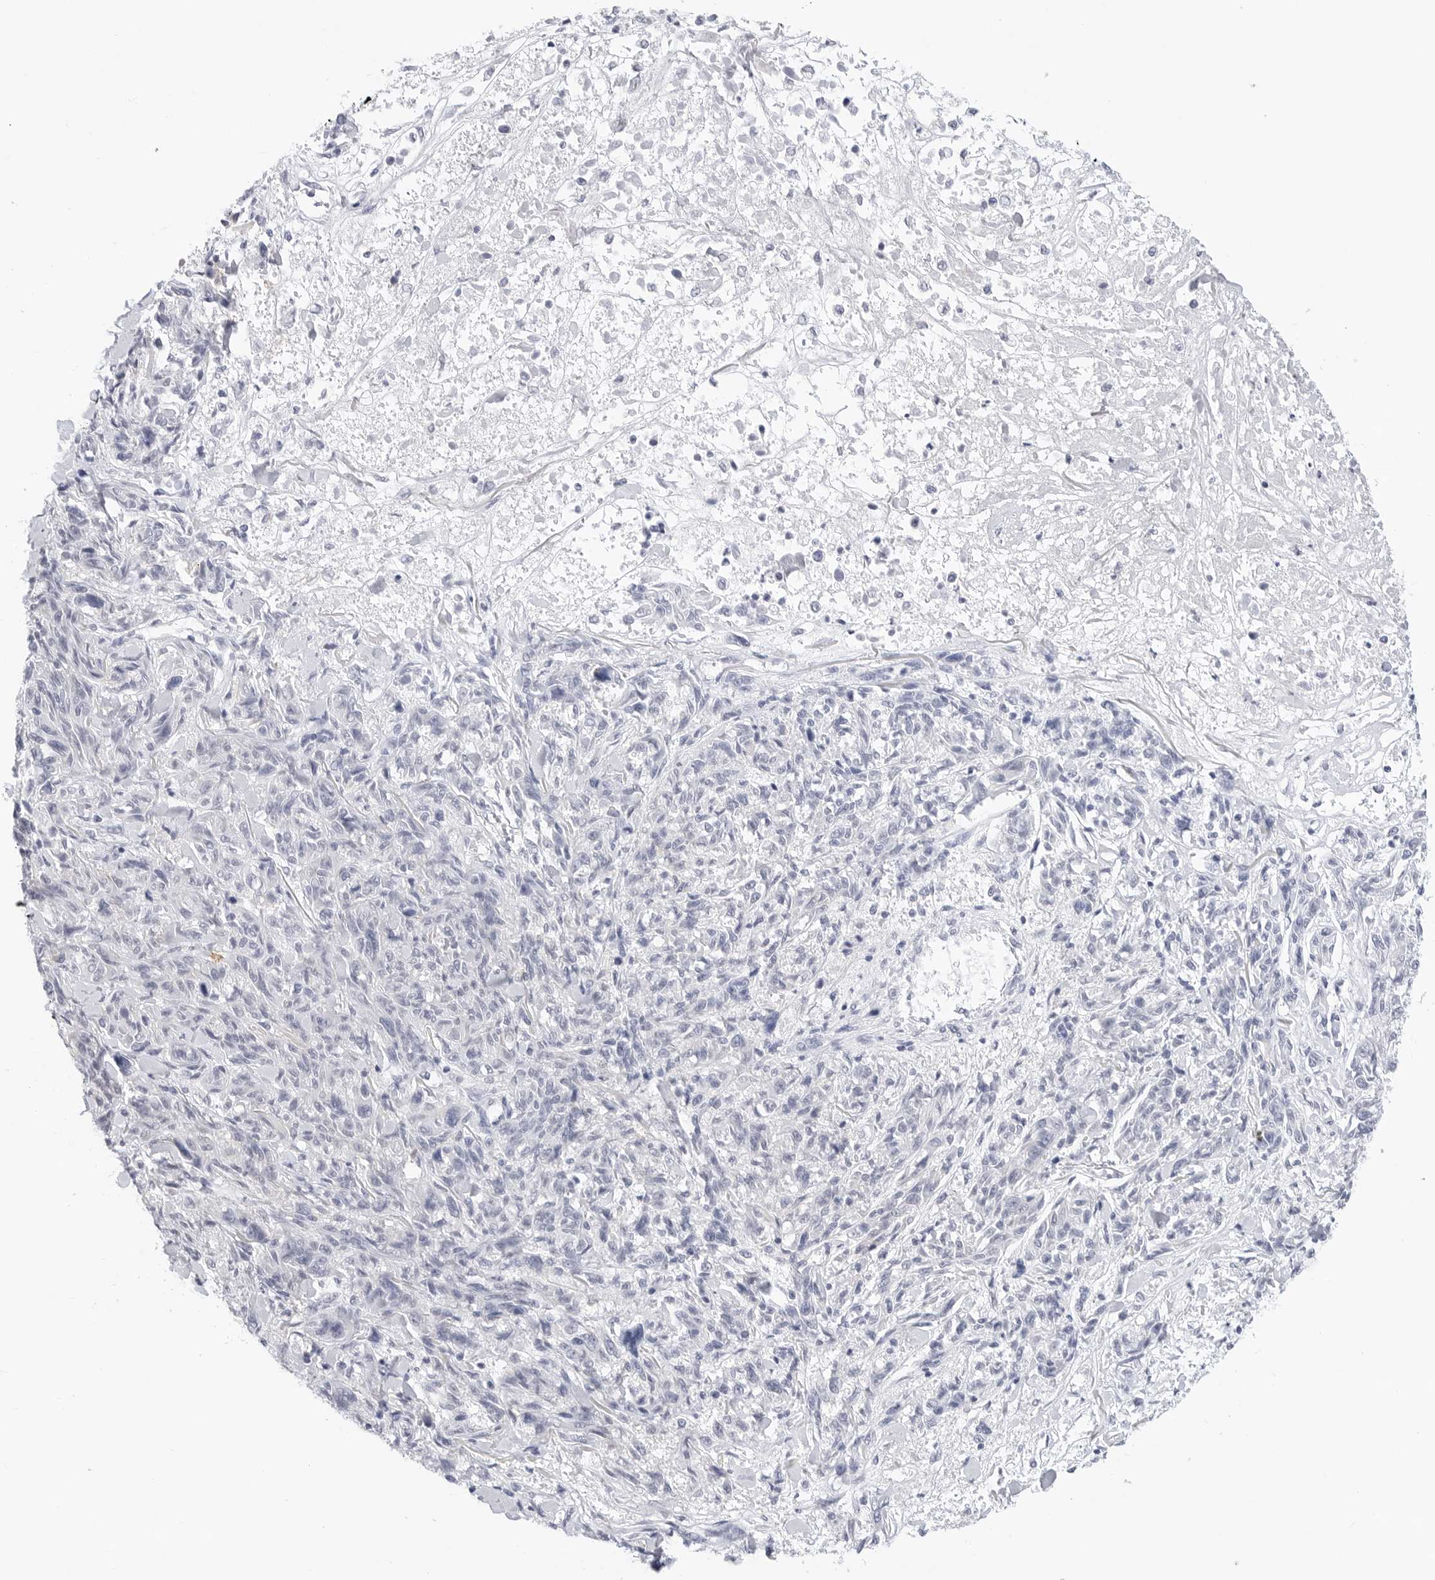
{"staining": {"intensity": "negative", "quantity": "none", "location": "none"}, "tissue": "melanoma", "cell_type": "Tumor cells", "image_type": "cancer", "snomed": [{"axis": "morphology", "description": "Malignant melanoma, NOS"}, {"axis": "topography", "description": "Skin"}], "caption": "Malignant melanoma was stained to show a protein in brown. There is no significant staining in tumor cells. (DAB (3,3'-diaminobenzidine) IHC visualized using brightfield microscopy, high magnification).", "gene": "SLC19A1", "patient": {"sex": "male", "age": 53}}